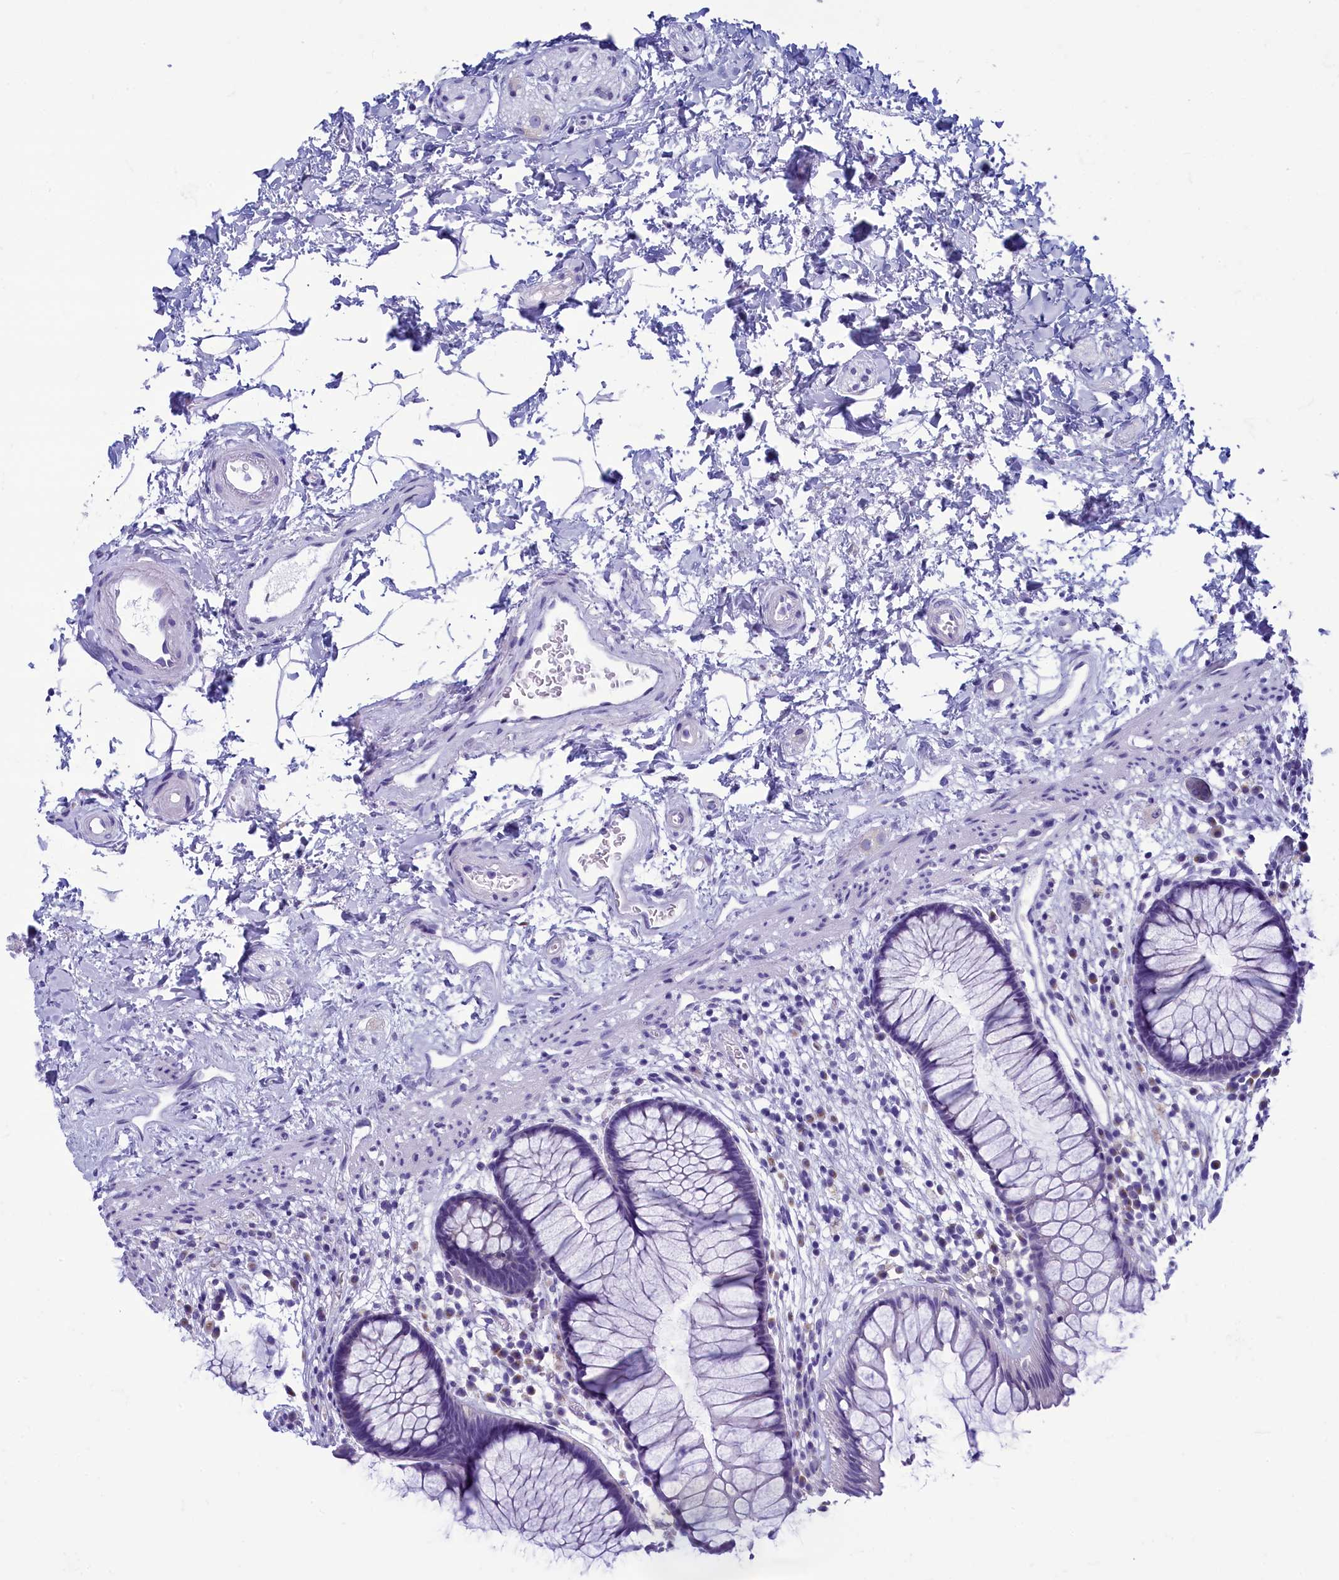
{"staining": {"intensity": "negative", "quantity": "none", "location": "none"}, "tissue": "rectum", "cell_type": "Glandular cells", "image_type": "normal", "snomed": [{"axis": "morphology", "description": "Normal tissue, NOS"}, {"axis": "topography", "description": "Rectum"}], "caption": "Protein analysis of unremarkable rectum displays no significant staining in glandular cells.", "gene": "SKA3", "patient": {"sex": "male", "age": 51}}